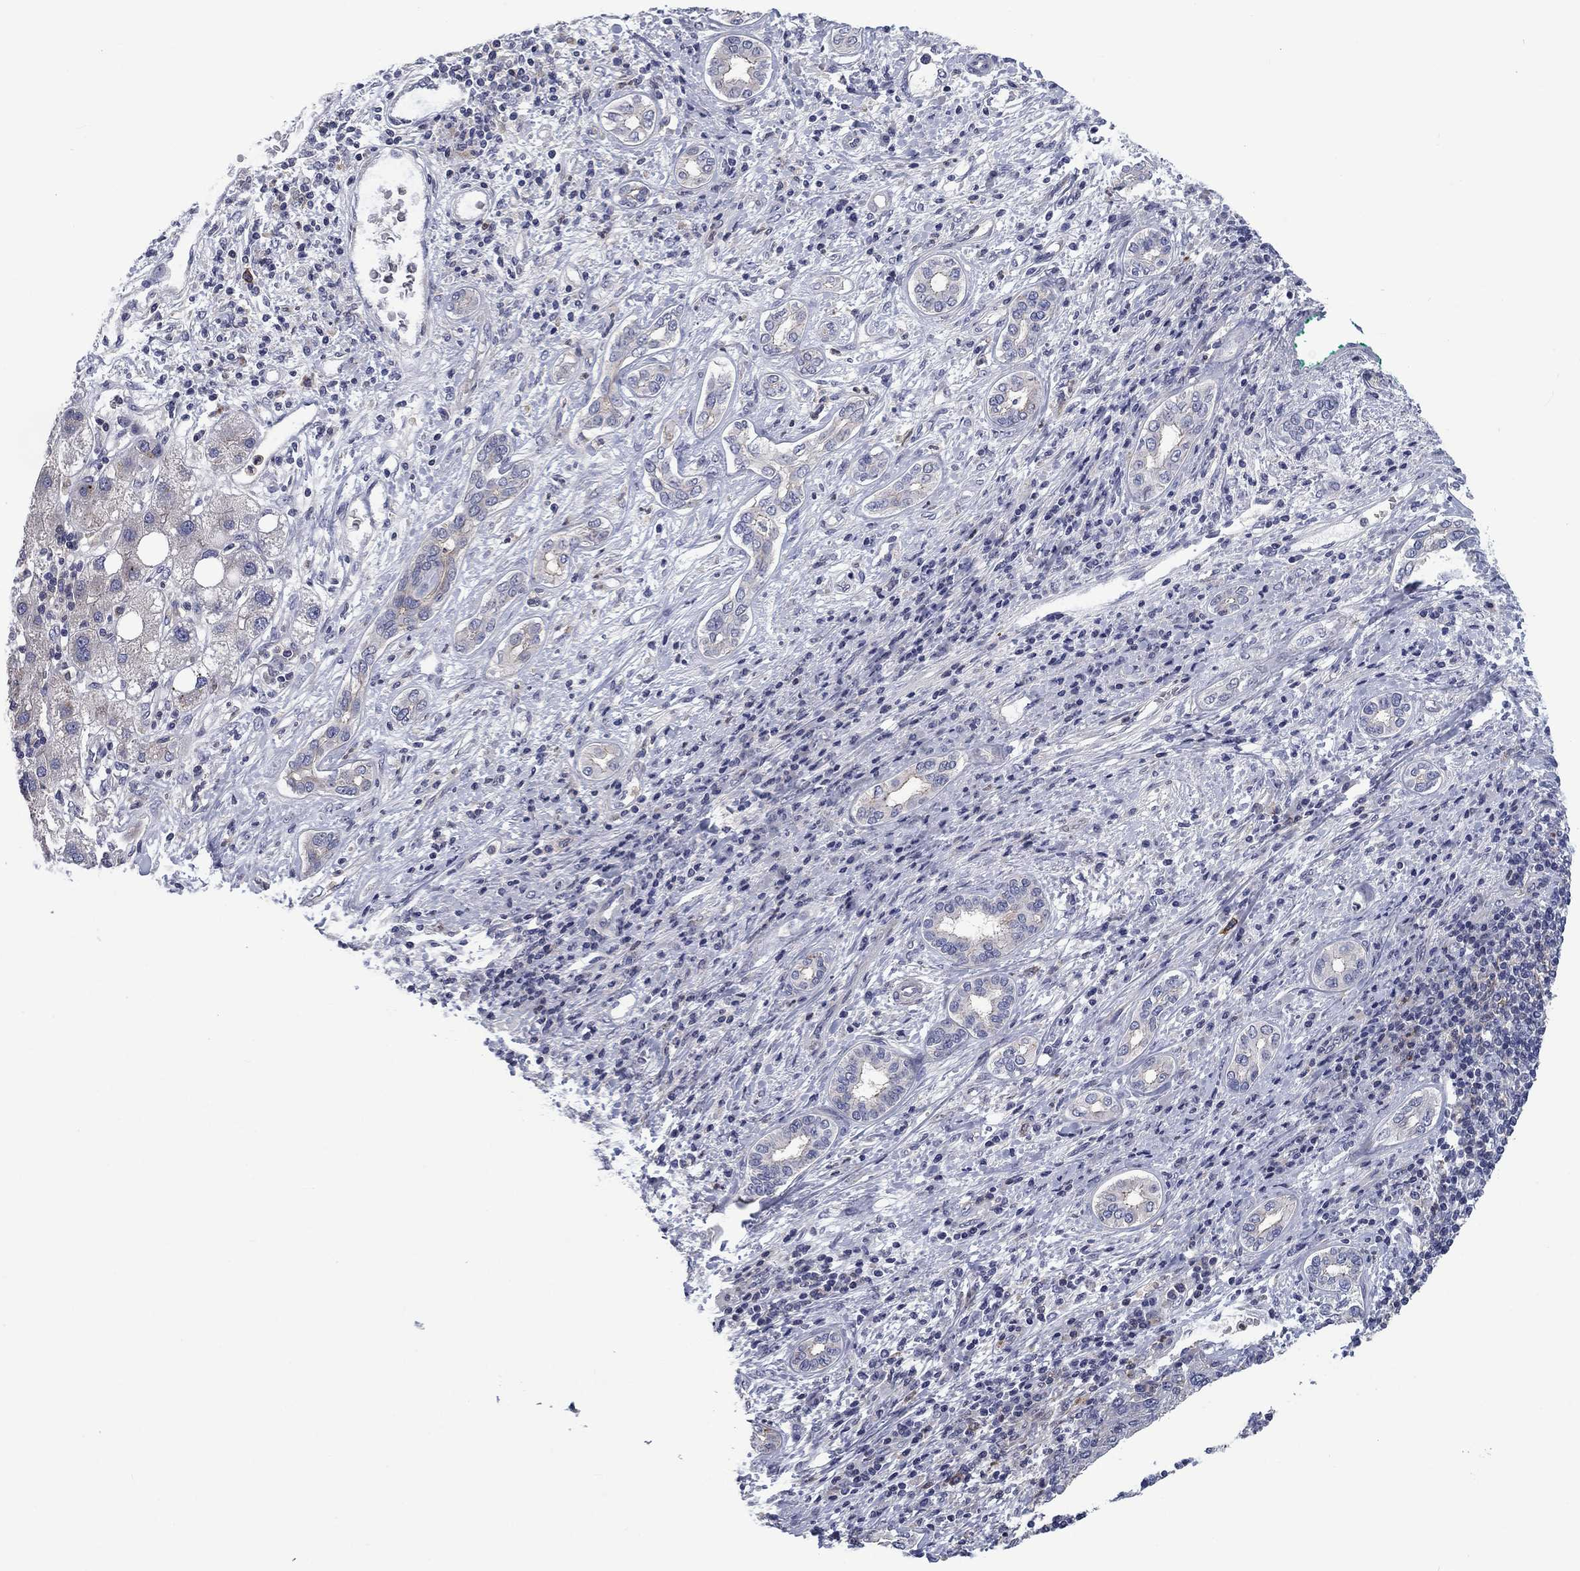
{"staining": {"intensity": "moderate", "quantity": "<25%", "location": "cytoplasmic/membranous"}, "tissue": "liver cancer", "cell_type": "Tumor cells", "image_type": "cancer", "snomed": [{"axis": "morphology", "description": "Carcinoma, Hepatocellular, NOS"}, {"axis": "topography", "description": "Liver"}], "caption": "Moderate cytoplasmic/membranous protein positivity is seen in about <25% of tumor cells in liver hepatocellular carcinoma.", "gene": "KIF15", "patient": {"sex": "male", "age": 65}}